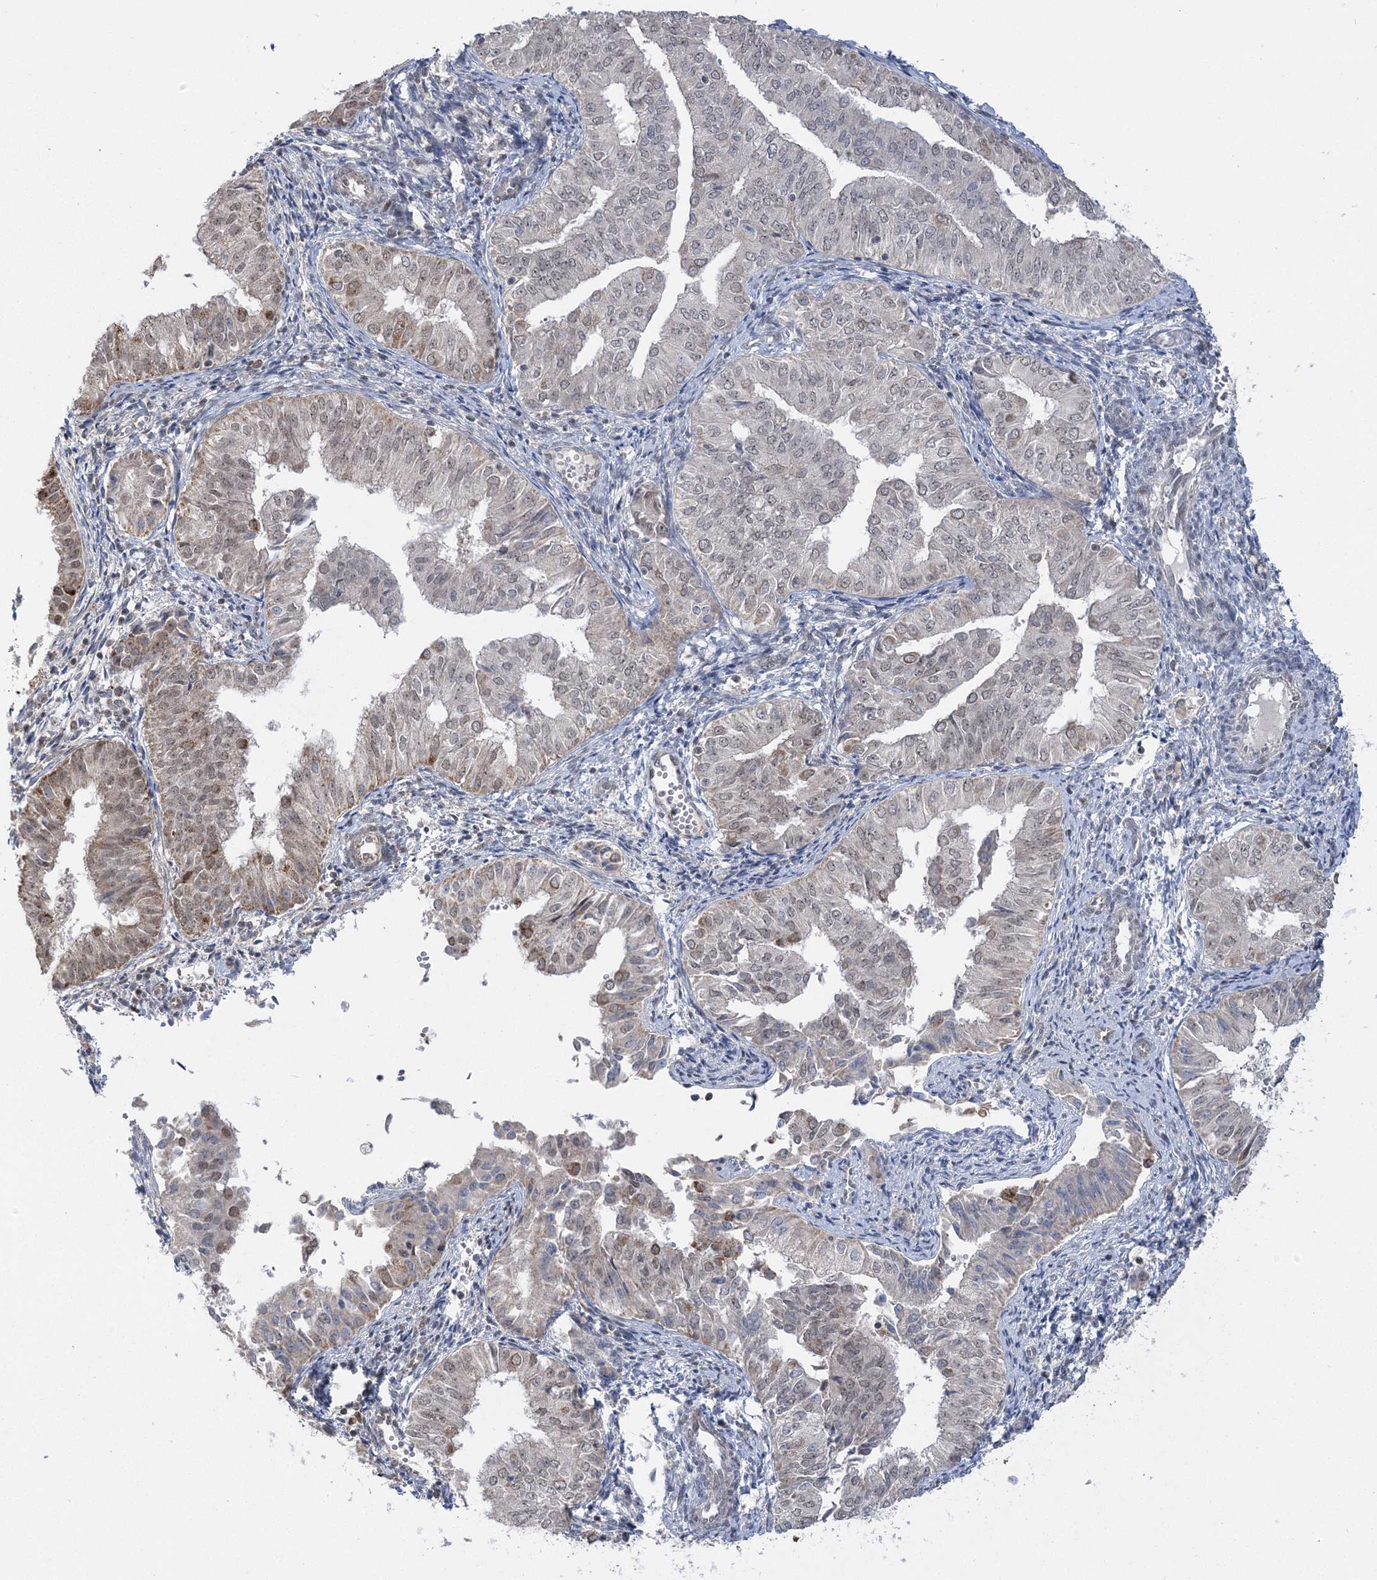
{"staining": {"intensity": "weak", "quantity": "25%-75%", "location": "cytoplasmic/membranous,nuclear"}, "tissue": "endometrial cancer", "cell_type": "Tumor cells", "image_type": "cancer", "snomed": [{"axis": "morphology", "description": "Normal tissue, NOS"}, {"axis": "morphology", "description": "Adenocarcinoma, NOS"}, {"axis": "topography", "description": "Endometrium"}], "caption": "Immunohistochemistry of endometrial adenocarcinoma demonstrates low levels of weak cytoplasmic/membranous and nuclear staining in approximately 25%-75% of tumor cells.", "gene": "GRSF1", "patient": {"sex": "female", "age": 53}}